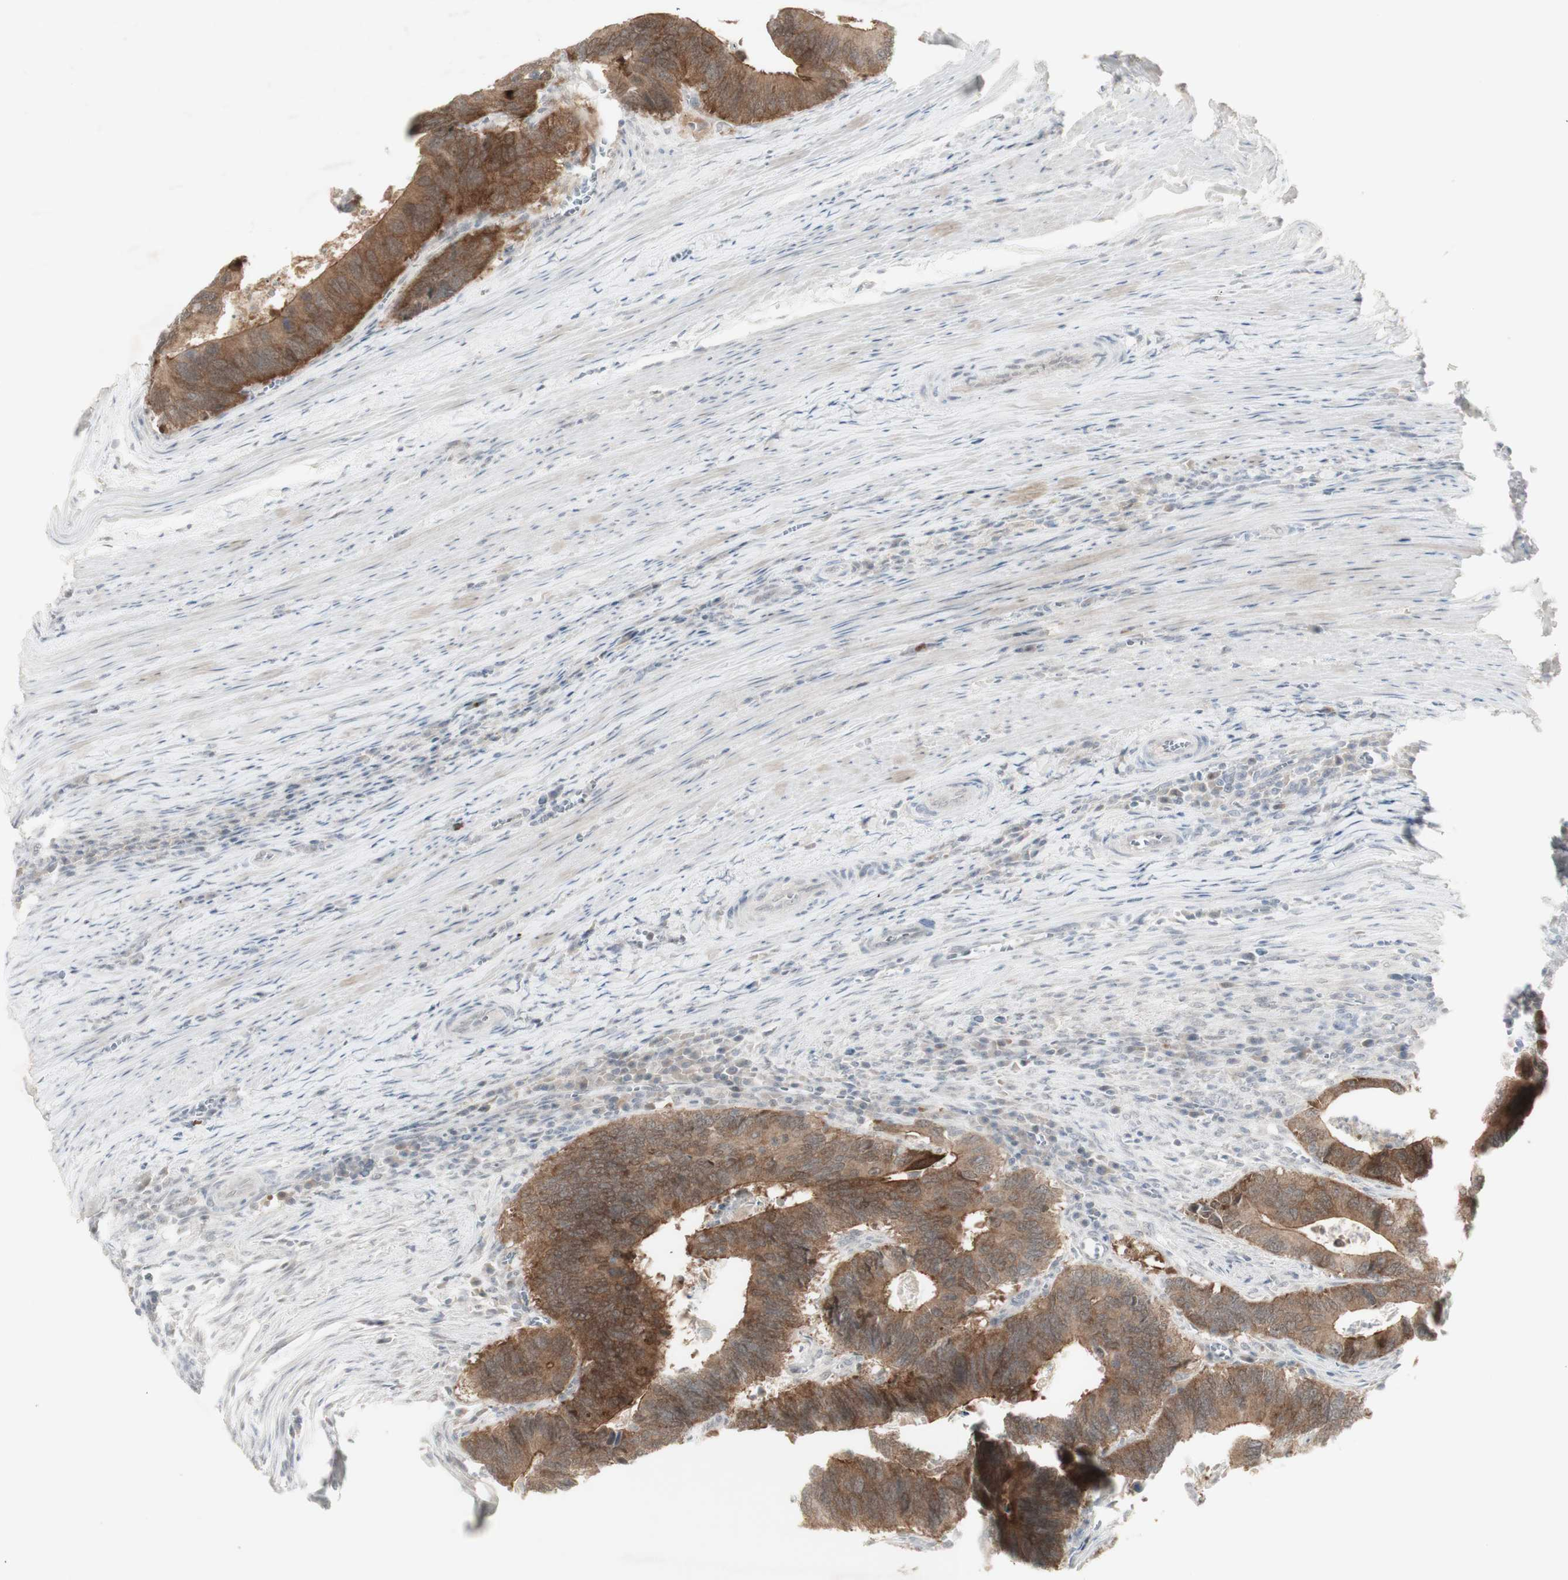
{"staining": {"intensity": "moderate", "quantity": ">75%", "location": "cytoplasmic/membranous"}, "tissue": "colorectal cancer", "cell_type": "Tumor cells", "image_type": "cancer", "snomed": [{"axis": "morphology", "description": "Adenocarcinoma, NOS"}, {"axis": "topography", "description": "Colon"}], "caption": "Protein staining of colorectal cancer (adenocarcinoma) tissue reveals moderate cytoplasmic/membranous expression in about >75% of tumor cells.", "gene": "C1orf116", "patient": {"sex": "male", "age": 72}}